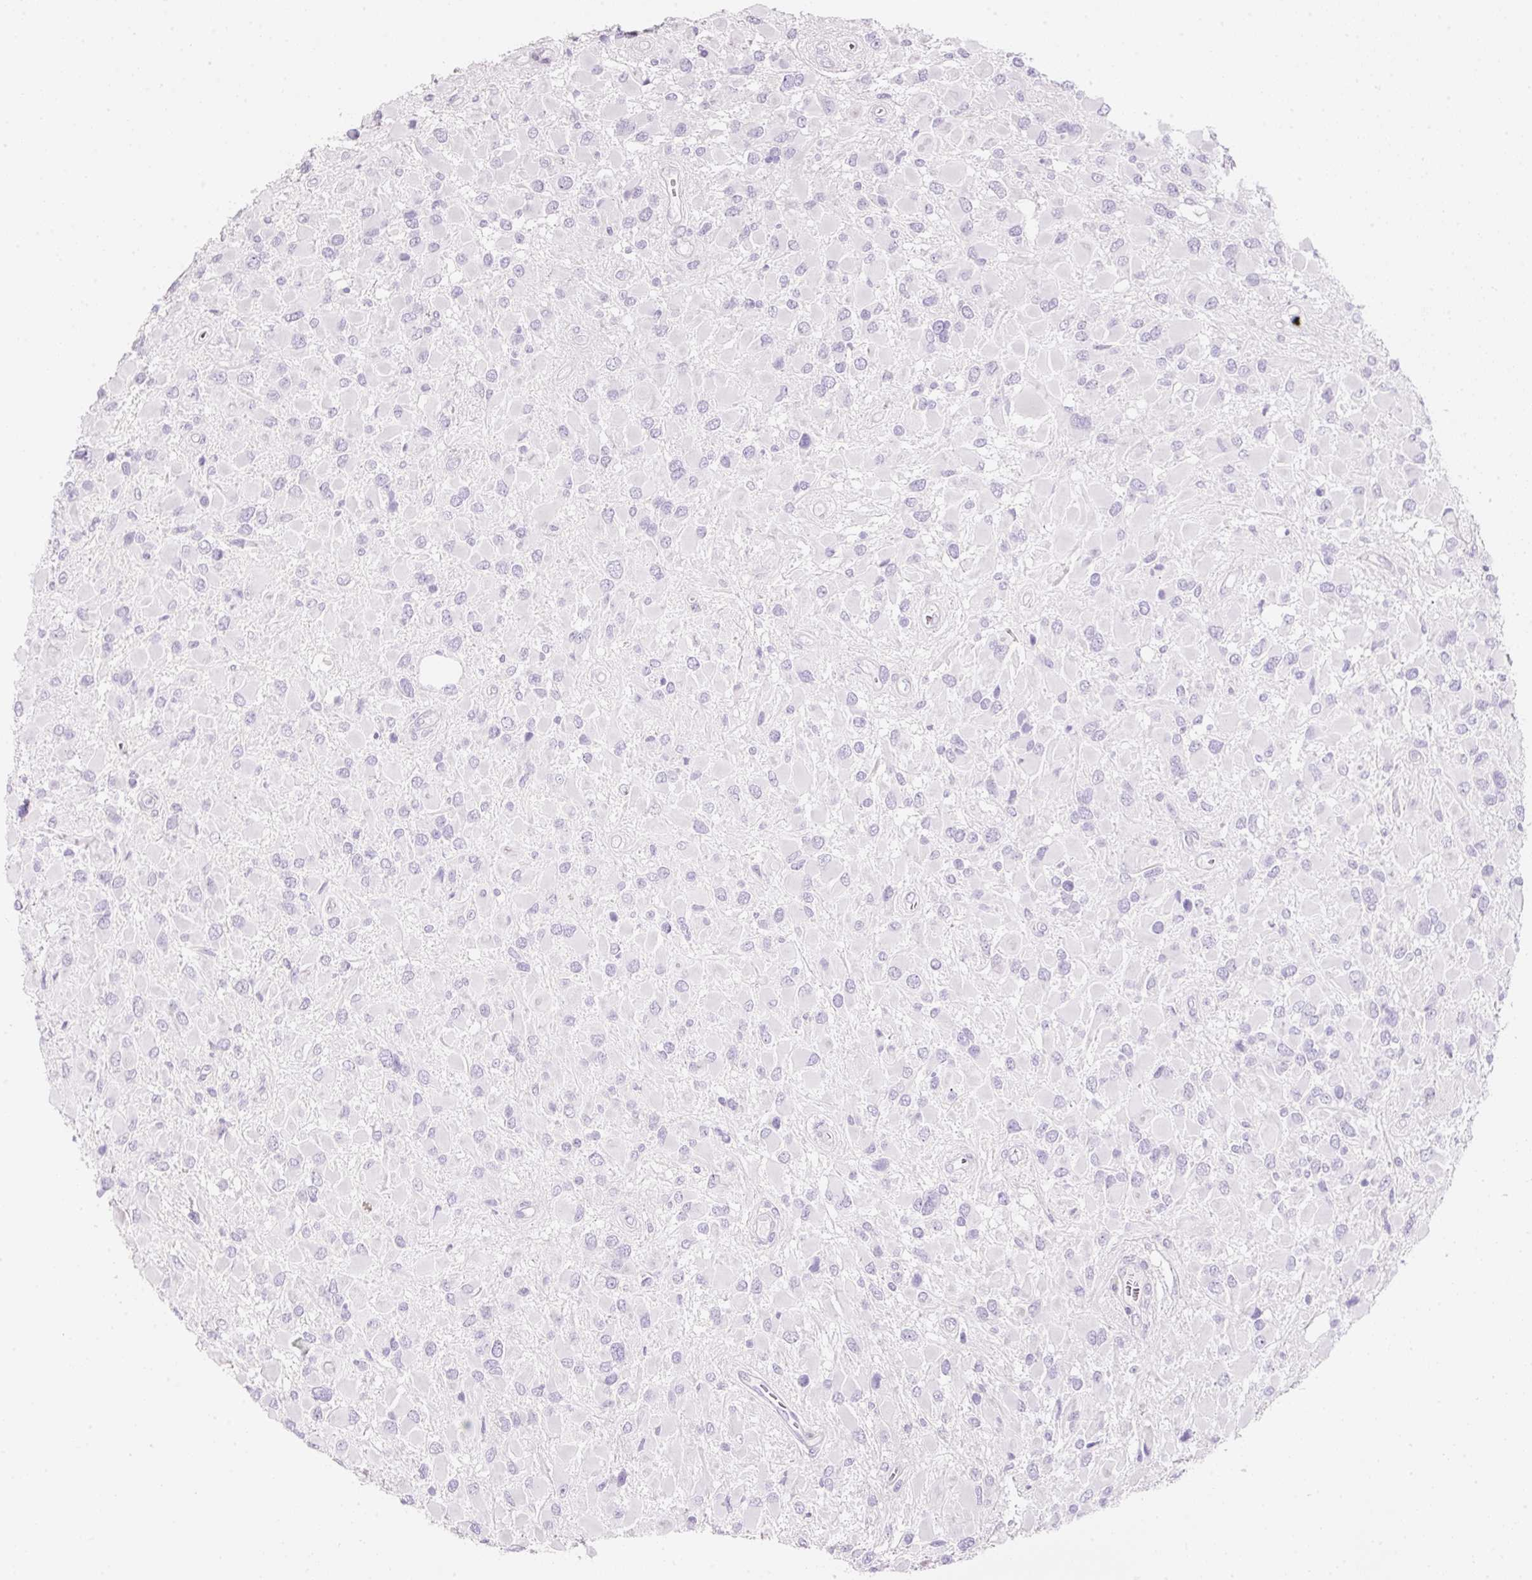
{"staining": {"intensity": "negative", "quantity": "none", "location": "none"}, "tissue": "glioma", "cell_type": "Tumor cells", "image_type": "cancer", "snomed": [{"axis": "morphology", "description": "Glioma, malignant, High grade"}, {"axis": "topography", "description": "Brain"}], "caption": "Immunohistochemistry of human malignant high-grade glioma shows no expression in tumor cells. The staining is performed using DAB (3,3'-diaminobenzidine) brown chromogen with nuclei counter-stained in using hematoxylin.", "gene": "SLC2A2", "patient": {"sex": "male", "age": 53}}